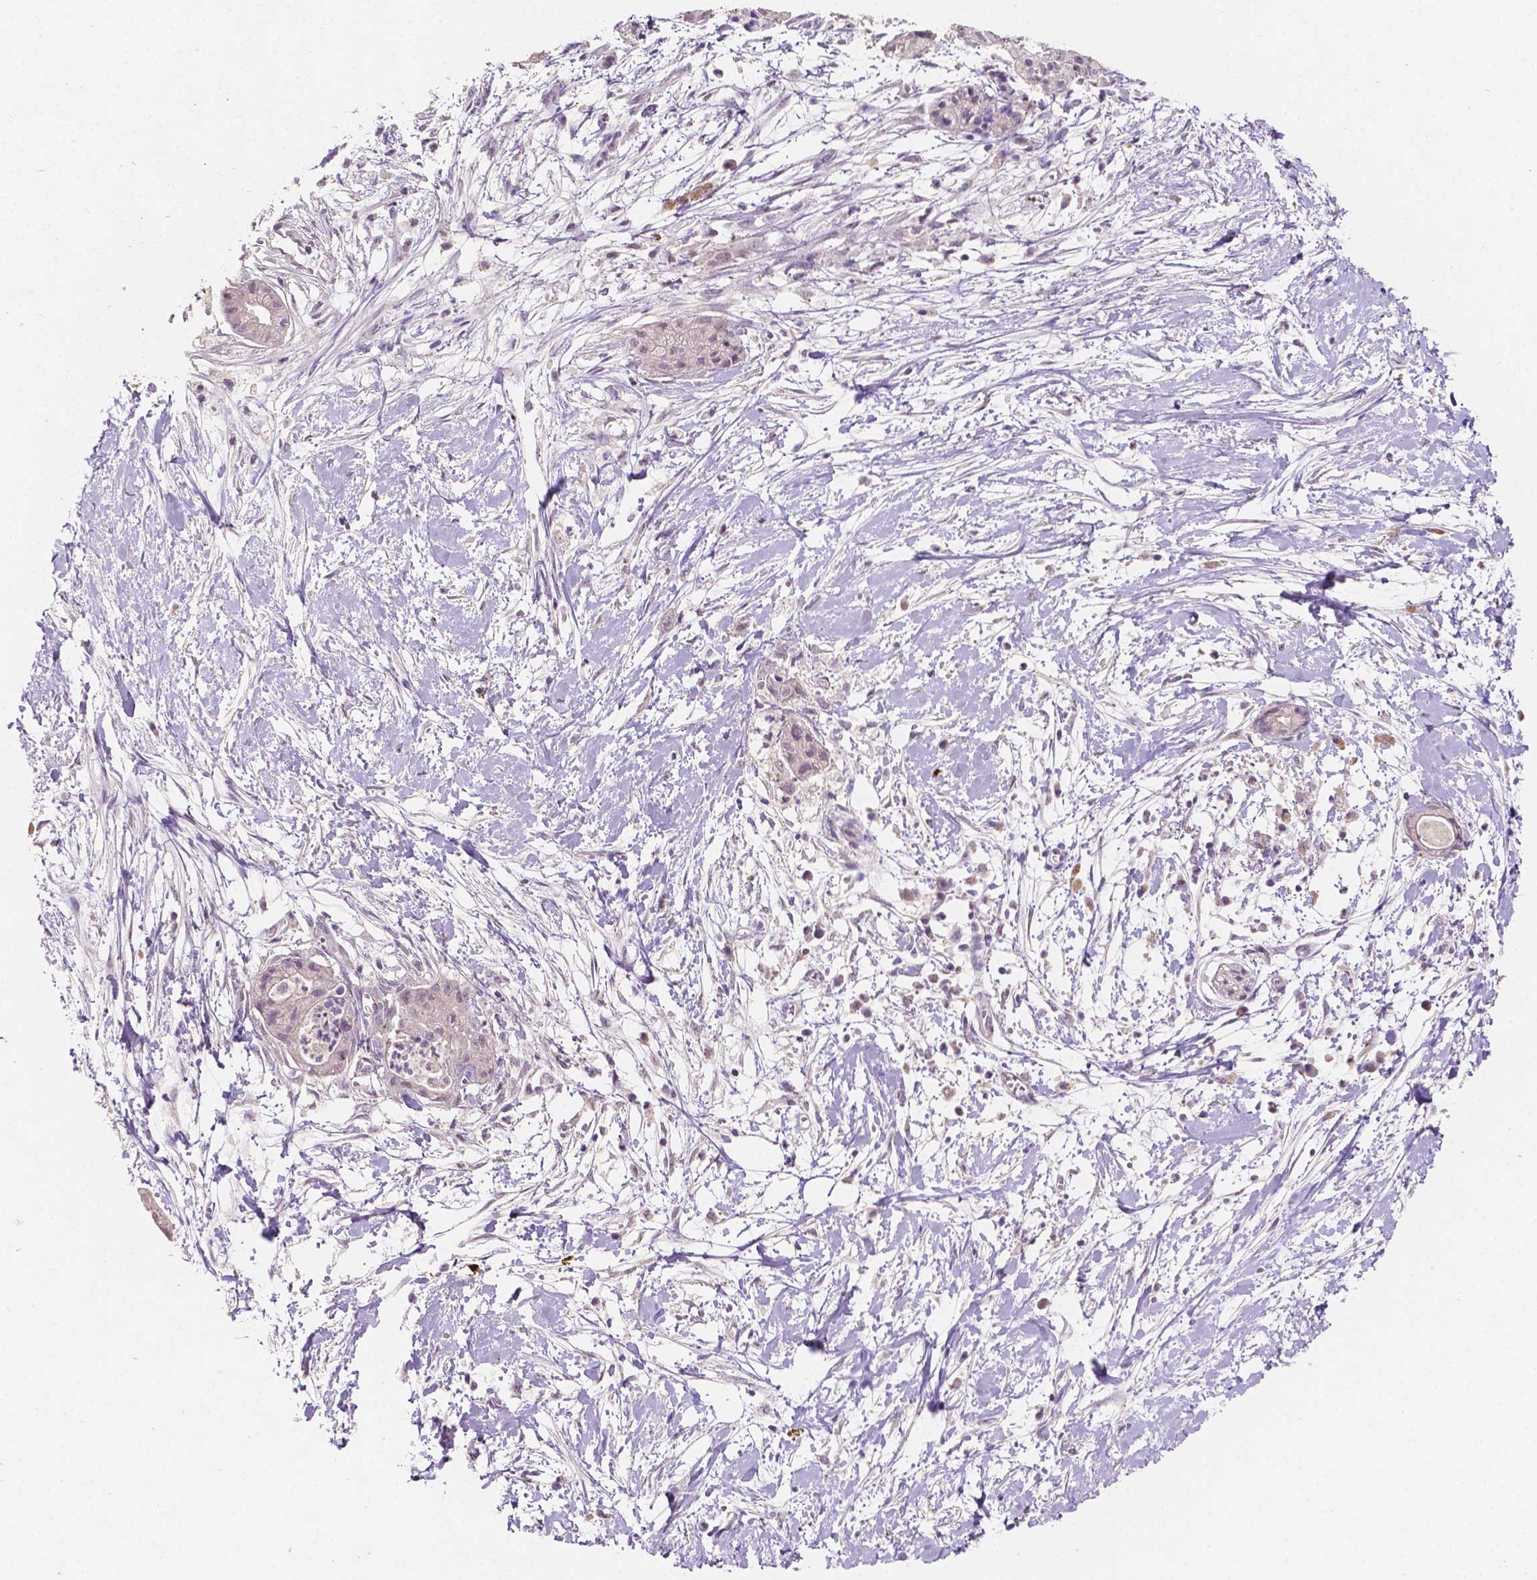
{"staining": {"intensity": "negative", "quantity": "none", "location": "none"}, "tissue": "pancreatic cancer", "cell_type": "Tumor cells", "image_type": "cancer", "snomed": [{"axis": "morphology", "description": "Normal tissue, NOS"}, {"axis": "morphology", "description": "Adenocarcinoma, NOS"}, {"axis": "topography", "description": "Lymph node"}, {"axis": "topography", "description": "Pancreas"}], "caption": "DAB immunohistochemical staining of human pancreatic cancer exhibits no significant staining in tumor cells.", "gene": "SIRT2", "patient": {"sex": "female", "age": 58}}